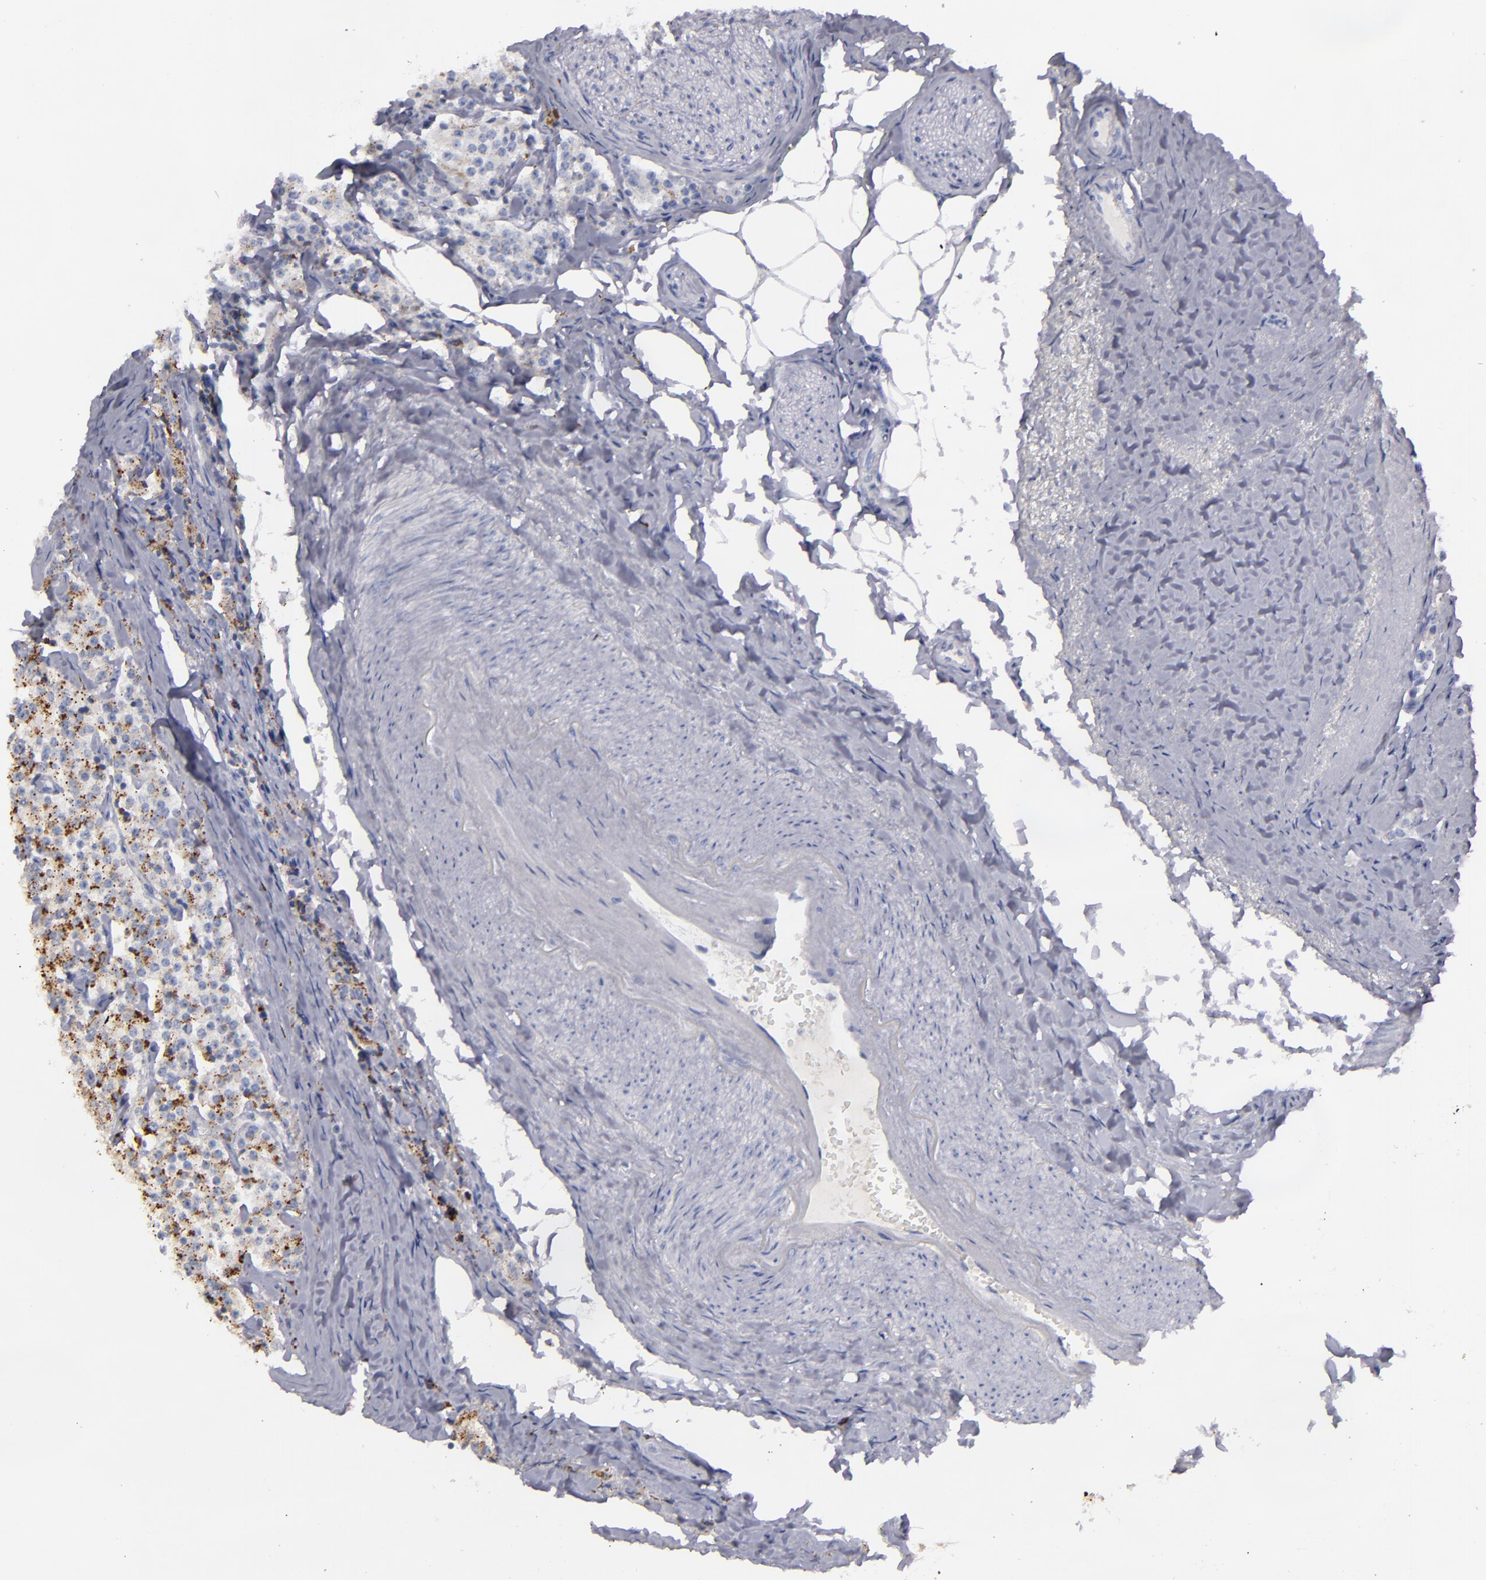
{"staining": {"intensity": "moderate", "quantity": ">75%", "location": "cytoplasmic/membranous"}, "tissue": "carcinoid", "cell_type": "Tumor cells", "image_type": "cancer", "snomed": [{"axis": "morphology", "description": "Carcinoid, malignant, NOS"}, {"axis": "topography", "description": "Colon"}], "caption": "An image showing moderate cytoplasmic/membranous expression in about >75% of tumor cells in carcinoid (malignant), as visualized by brown immunohistochemical staining.", "gene": "TRAF1", "patient": {"sex": "female", "age": 61}}